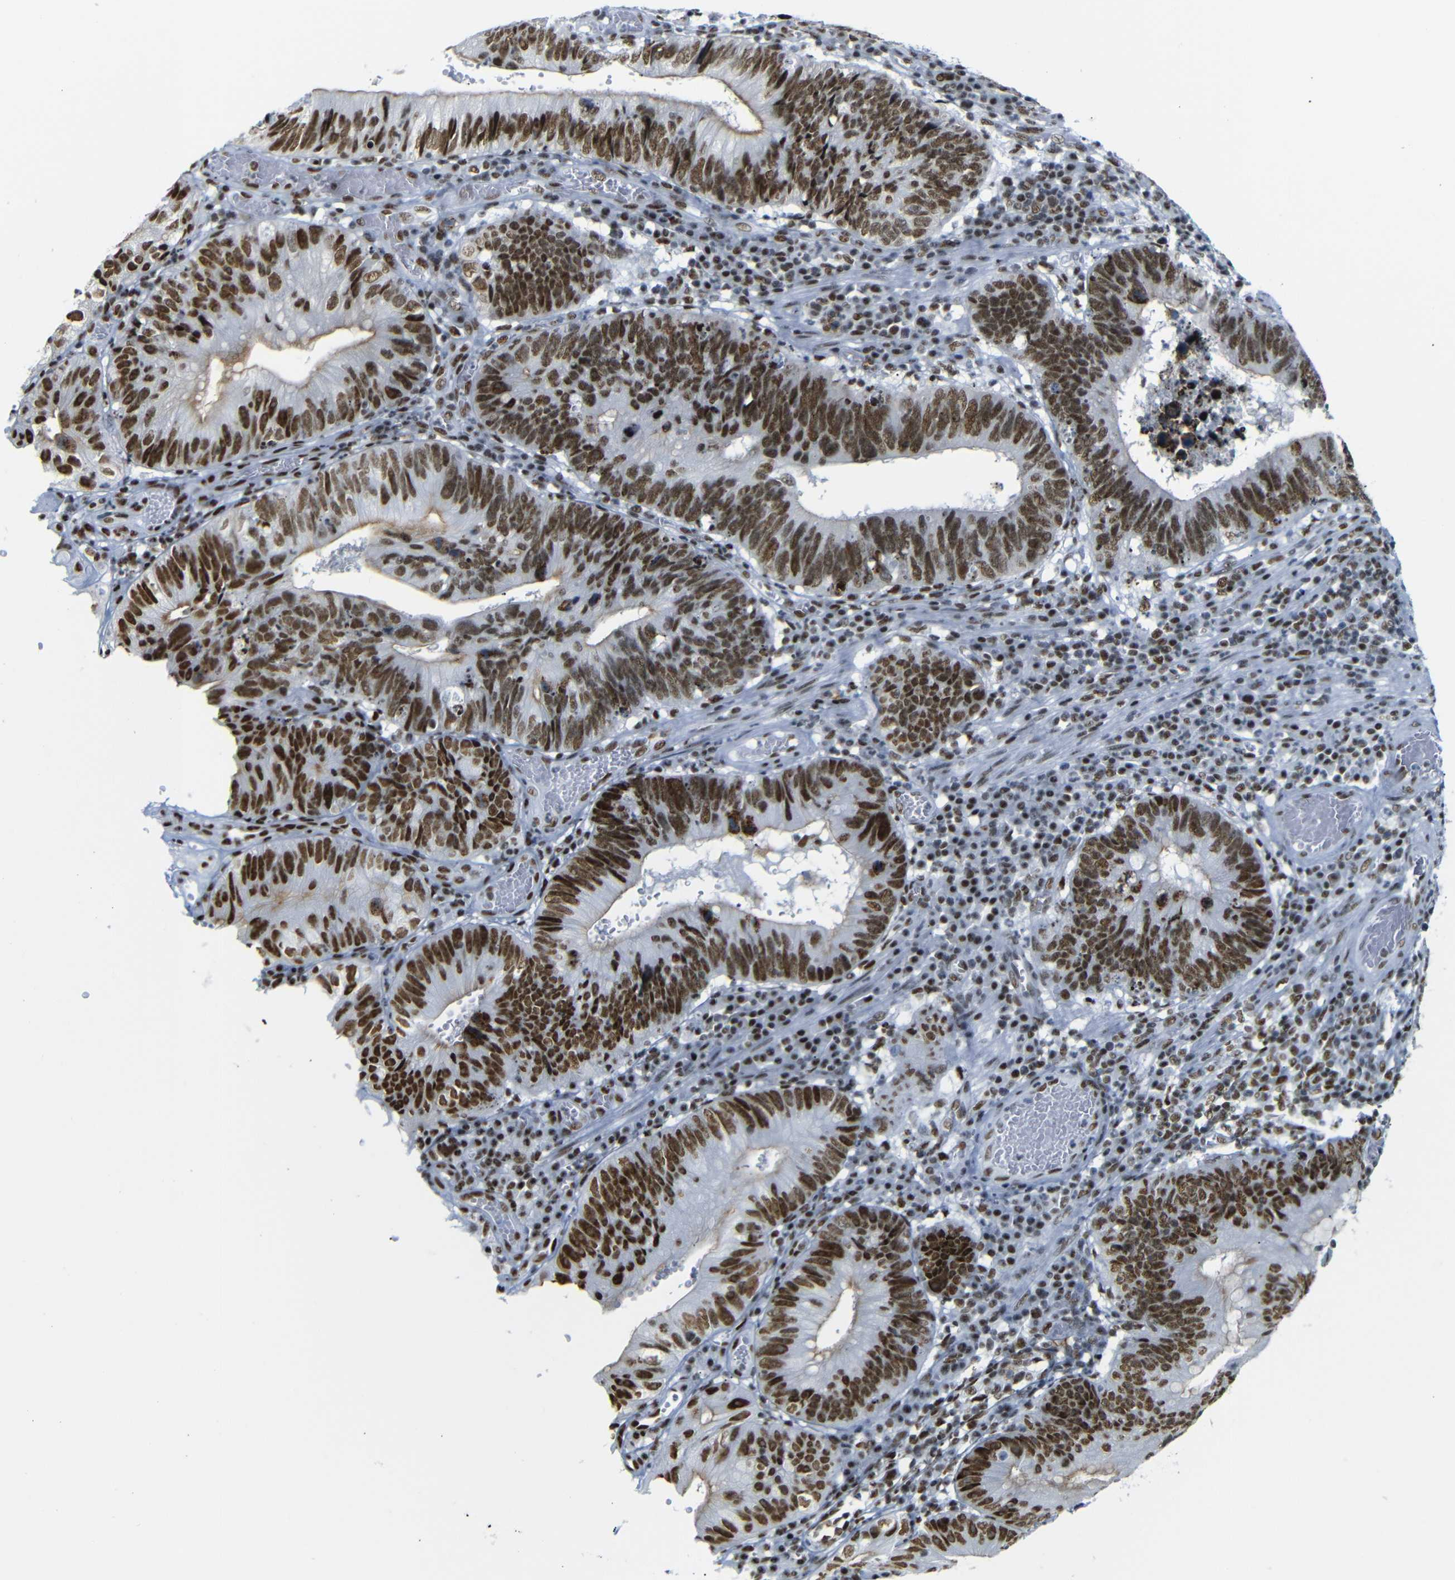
{"staining": {"intensity": "strong", "quantity": ">75%", "location": "nuclear"}, "tissue": "stomach cancer", "cell_type": "Tumor cells", "image_type": "cancer", "snomed": [{"axis": "morphology", "description": "Adenocarcinoma, NOS"}, {"axis": "topography", "description": "Stomach"}], "caption": "The photomicrograph reveals staining of adenocarcinoma (stomach), revealing strong nuclear protein expression (brown color) within tumor cells.", "gene": "TRA2B", "patient": {"sex": "male", "age": 59}}